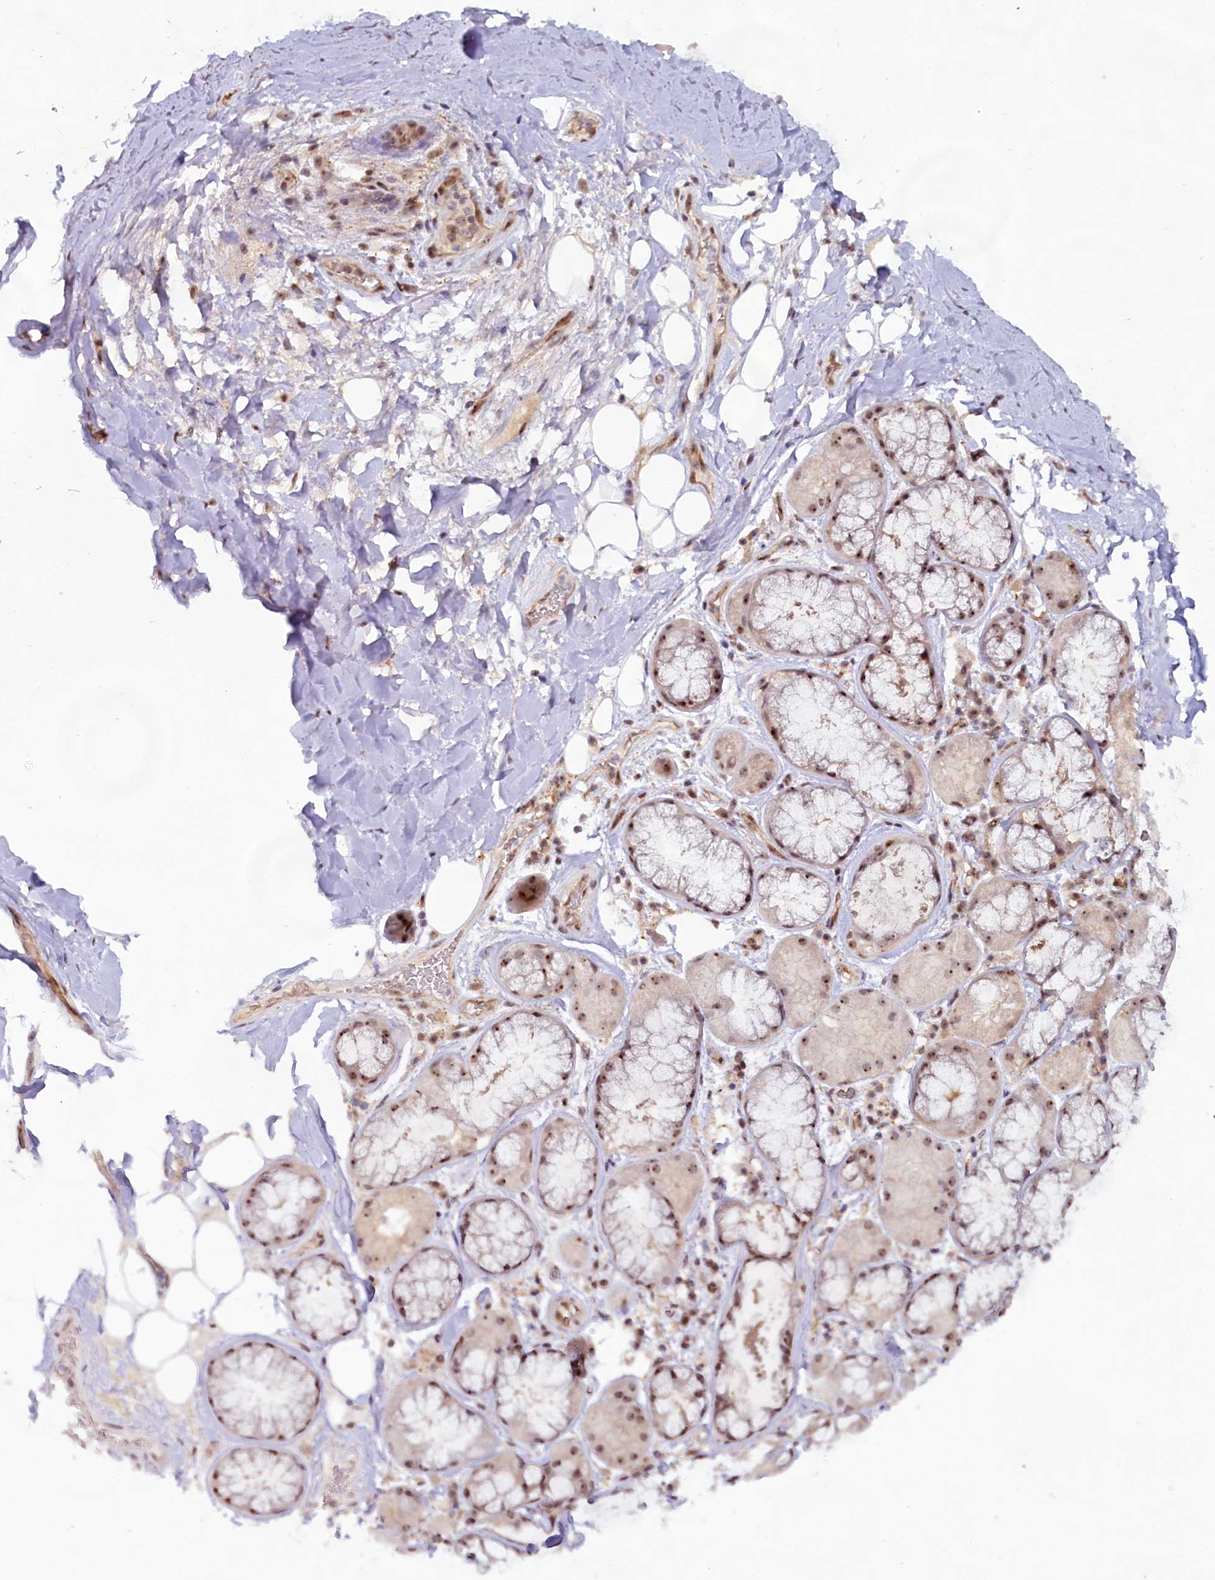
{"staining": {"intensity": "negative", "quantity": "none", "location": "none"}, "tissue": "adipose tissue", "cell_type": "Adipocytes", "image_type": "normal", "snomed": [{"axis": "morphology", "description": "Normal tissue, NOS"}, {"axis": "topography", "description": "Lymph node"}, {"axis": "topography", "description": "Cartilage tissue"}, {"axis": "topography", "description": "Bronchus"}], "caption": "Immunohistochemical staining of normal human adipose tissue exhibits no significant positivity in adipocytes. Nuclei are stained in blue.", "gene": "C1D", "patient": {"sex": "male", "age": 63}}